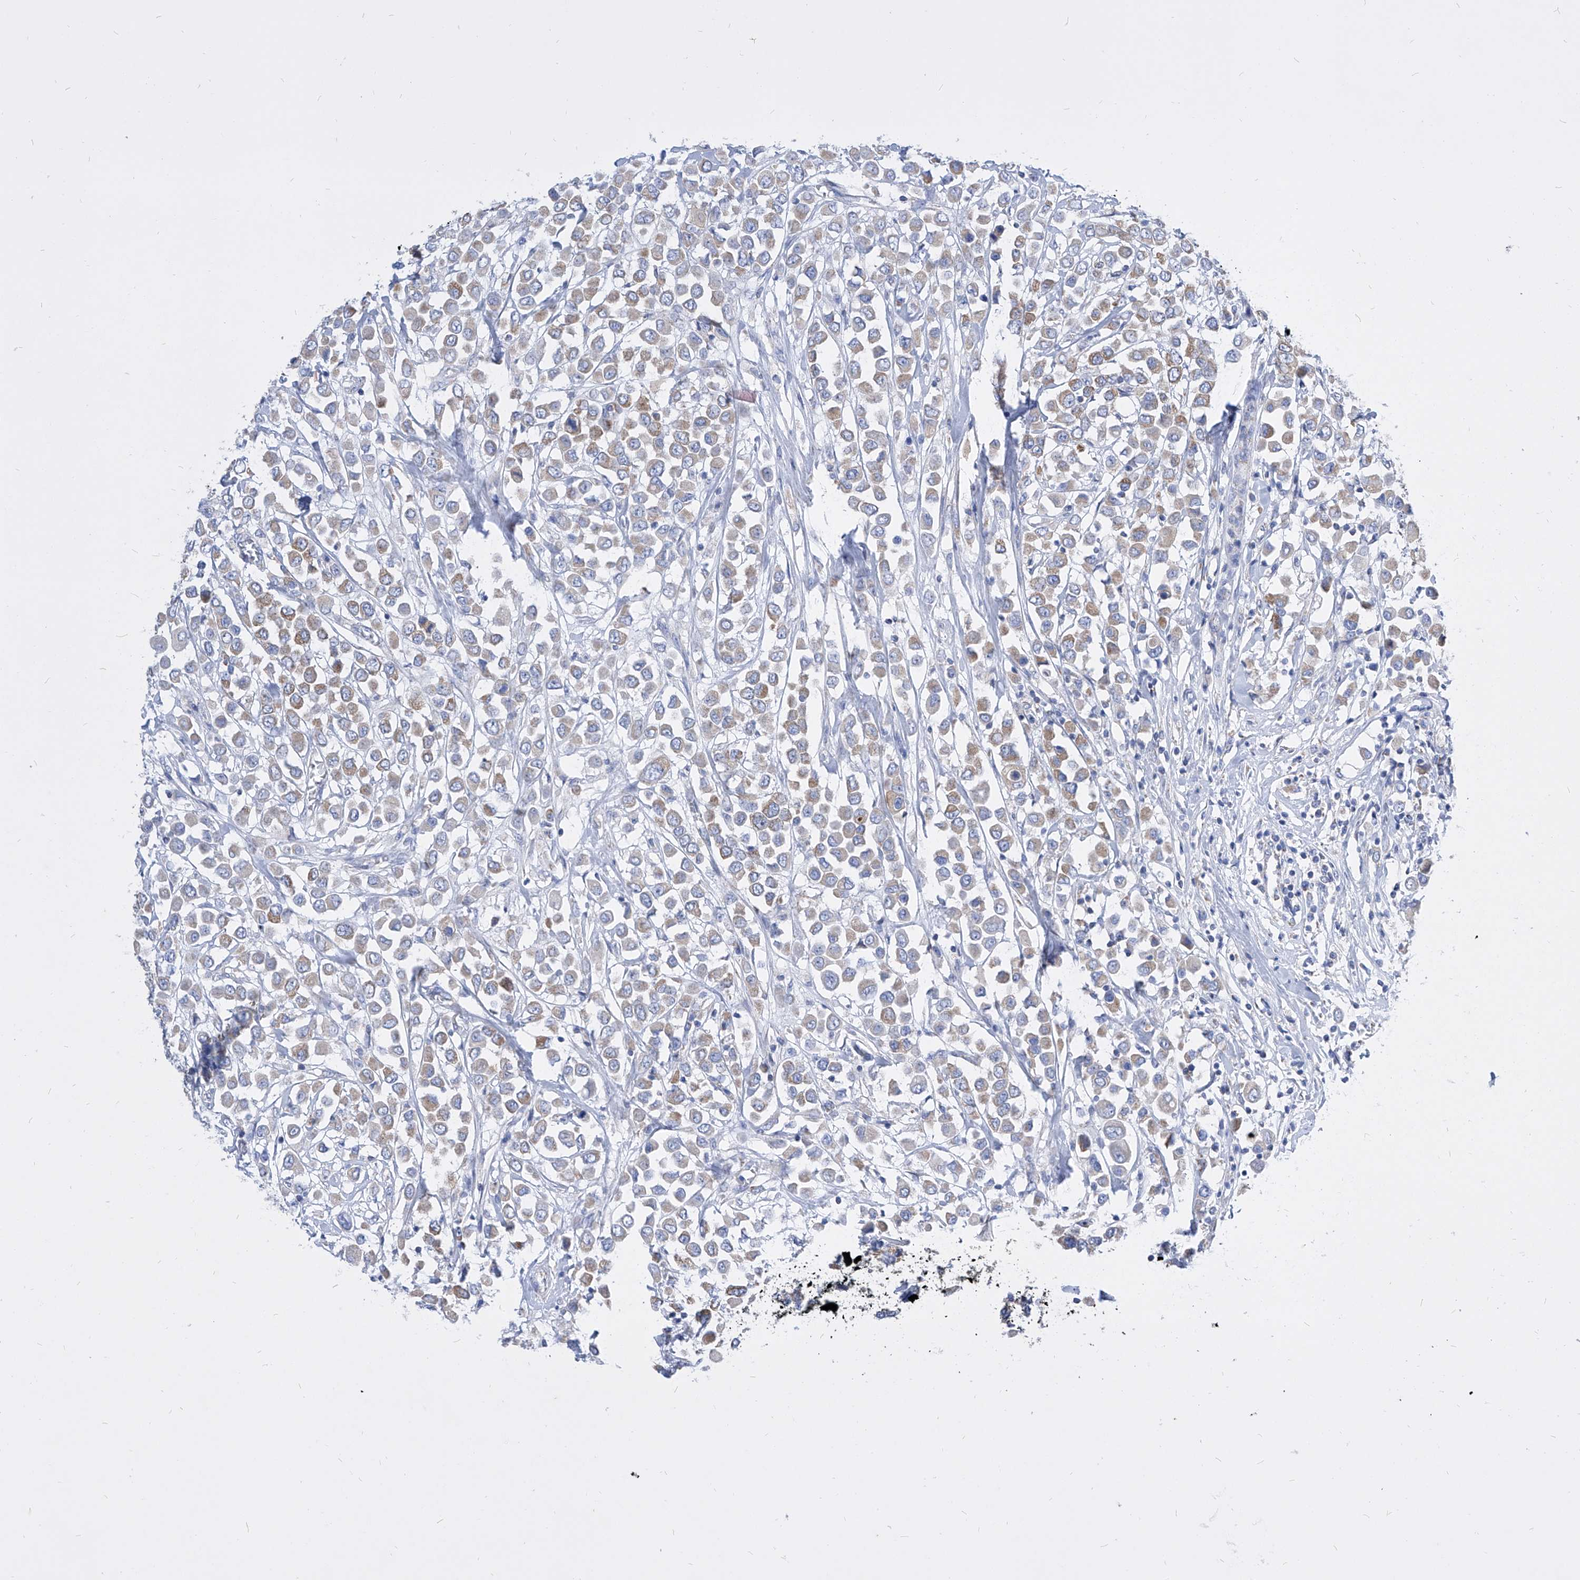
{"staining": {"intensity": "weak", "quantity": ">75%", "location": "cytoplasmic/membranous"}, "tissue": "breast cancer", "cell_type": "Tumor cells", "image_type": "cancer", "snomed": [{"axis": "morphology", "description": "Duct carcinoma"}, {"axis": "topography", "description": "Breast"}], "caption": "Immunohistochemistry (IHC) photomicrograph of neoplastic tissue: breast cancer stained using immunohistochemistry (IHC) displays low levels of weak protein expression localized specifically in the cytoplasmic/membranous of tumor cells, appearing as a cytoplasmic/membranous brown color.", "gene": "COQ3", "patient": {"sex": "female", "age": 61}}